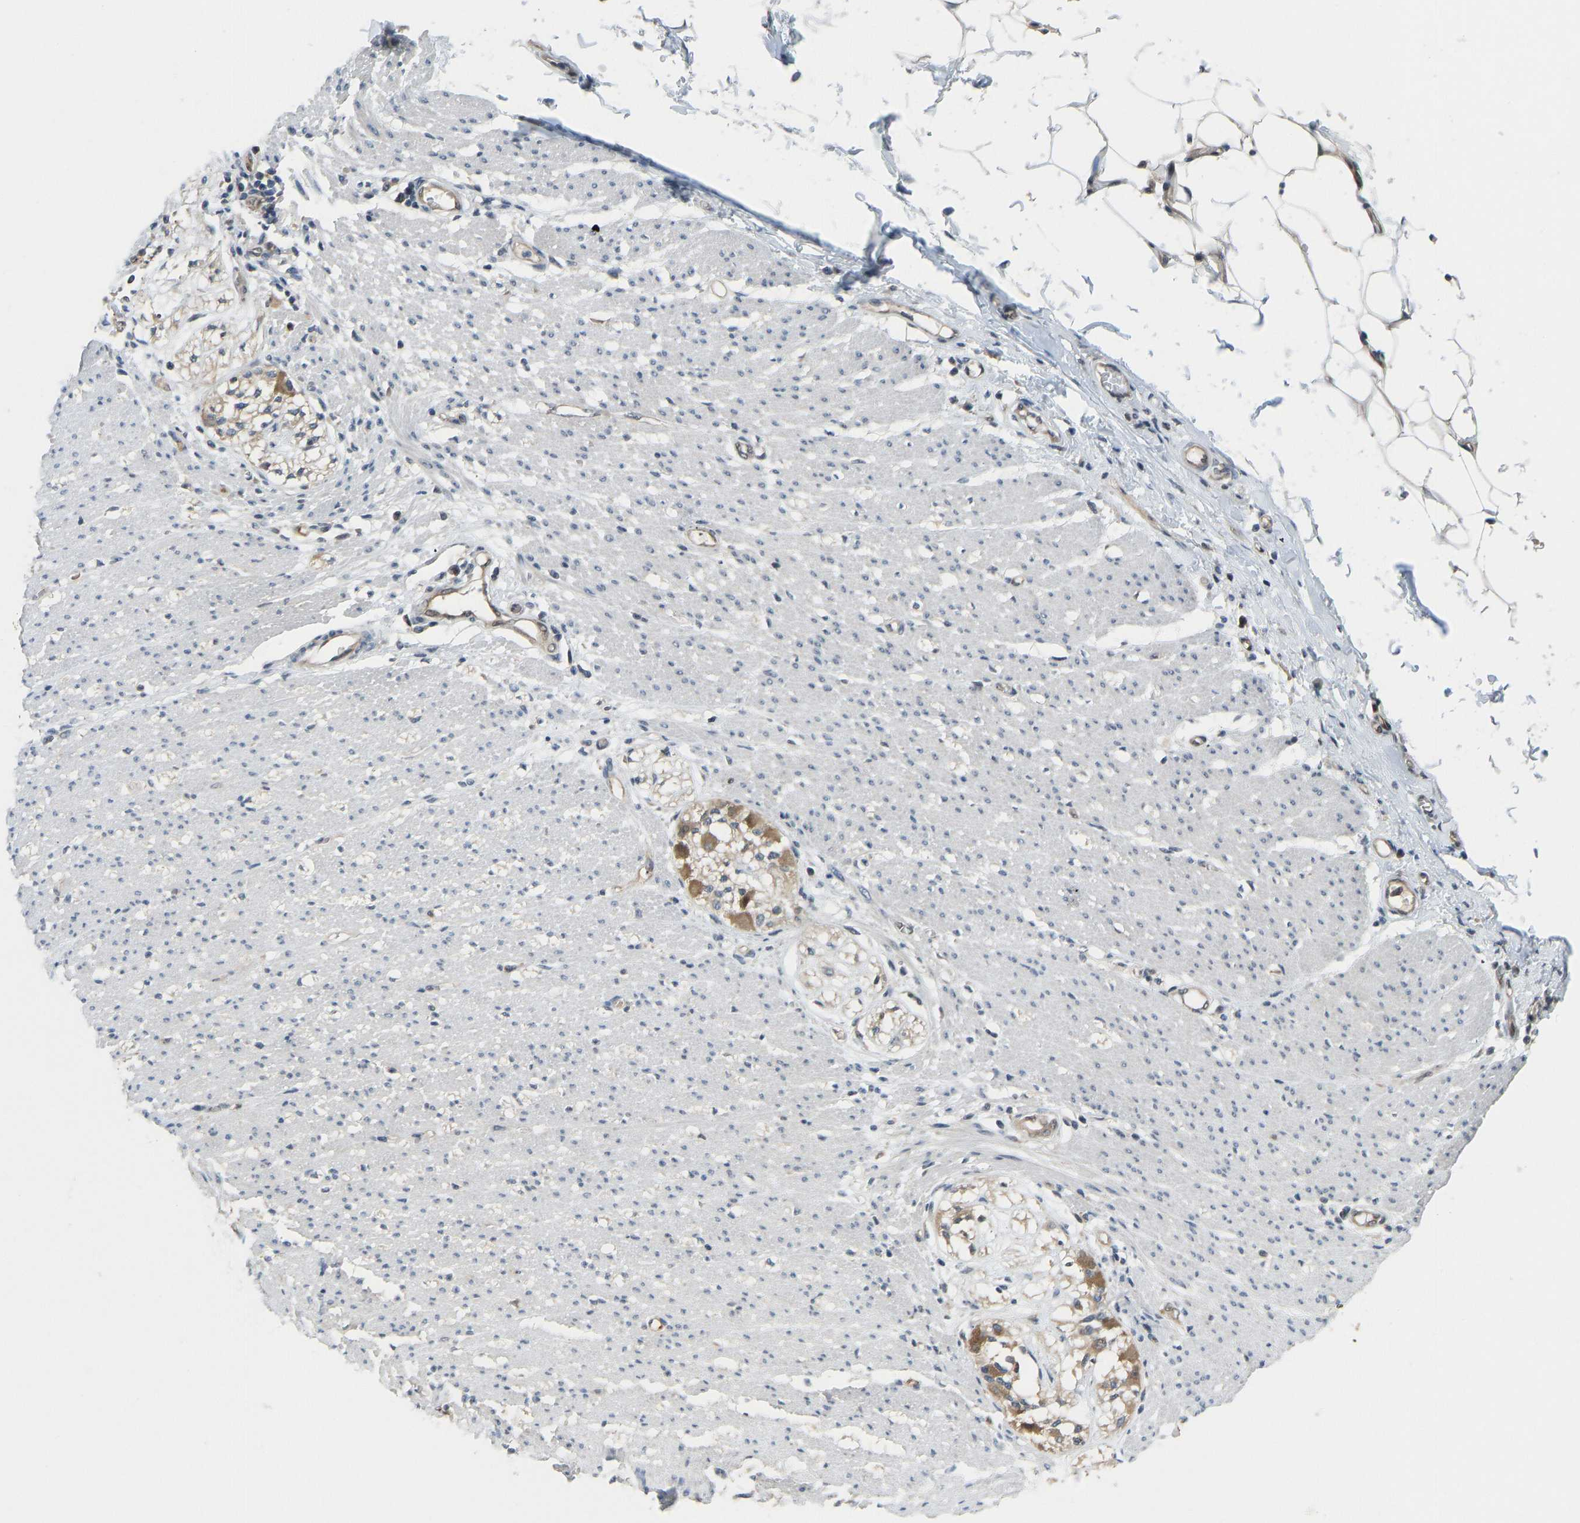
{"staining": {"intensity": "negative", "quantity": "none", "location": "none"}, "tissue": "smooth muscle", "cell_type": "Smooth muscle cells", "image_type": "normal", "snomed": [{"axis": "morphology", "description": "Normal tissue, NOS"}, {"axis": "morphology", "description": "Adenocarcinoma, NOS"}, {"axis": "topography", "description": "Colon"}, {"axis": "topography", "description": "Peripheral nerve tissue"}], "caption": "Unremarkable smooth muscle was stained to show a protein in brown. There is no significant expression in smooth muscle cells. (IHC, brightfield microscopy, high magnification).", "gene": "CCT8", "patient": {"sex": "male", "age": 14}}